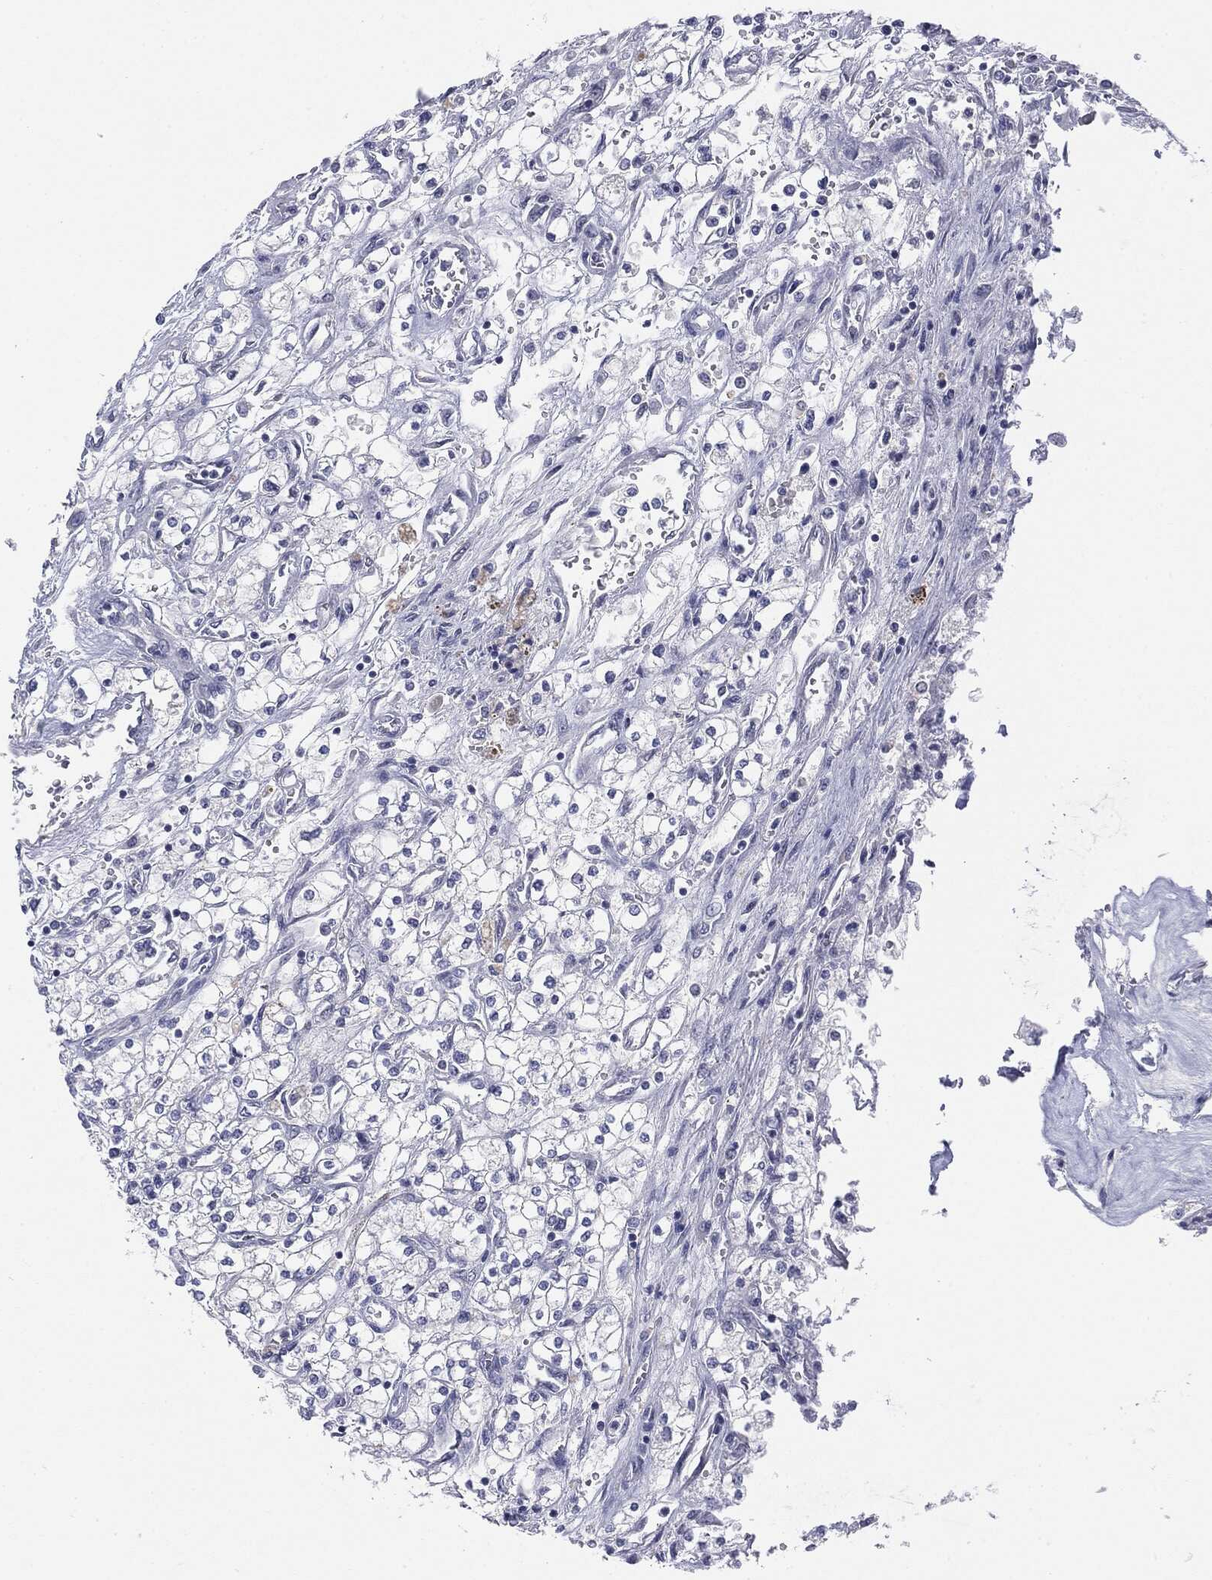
{"staining": {"intensity": "negative", "quantity": "none", "location": "none"}, "tissue": "renal cancer", "cell_type": "Tumor cells", "image_type": "cancer", "snomed": [{"axis": "morphology", "description": "Adenocarcinoma, NOS"}, {"axis": "topography", "description": "Kidney"}], "caption": "Tumor cells show no significant staining in adenocarcinoma (renal).", "gene": "SLC5A5", "patient": {"sex": "male", "age": 80}}